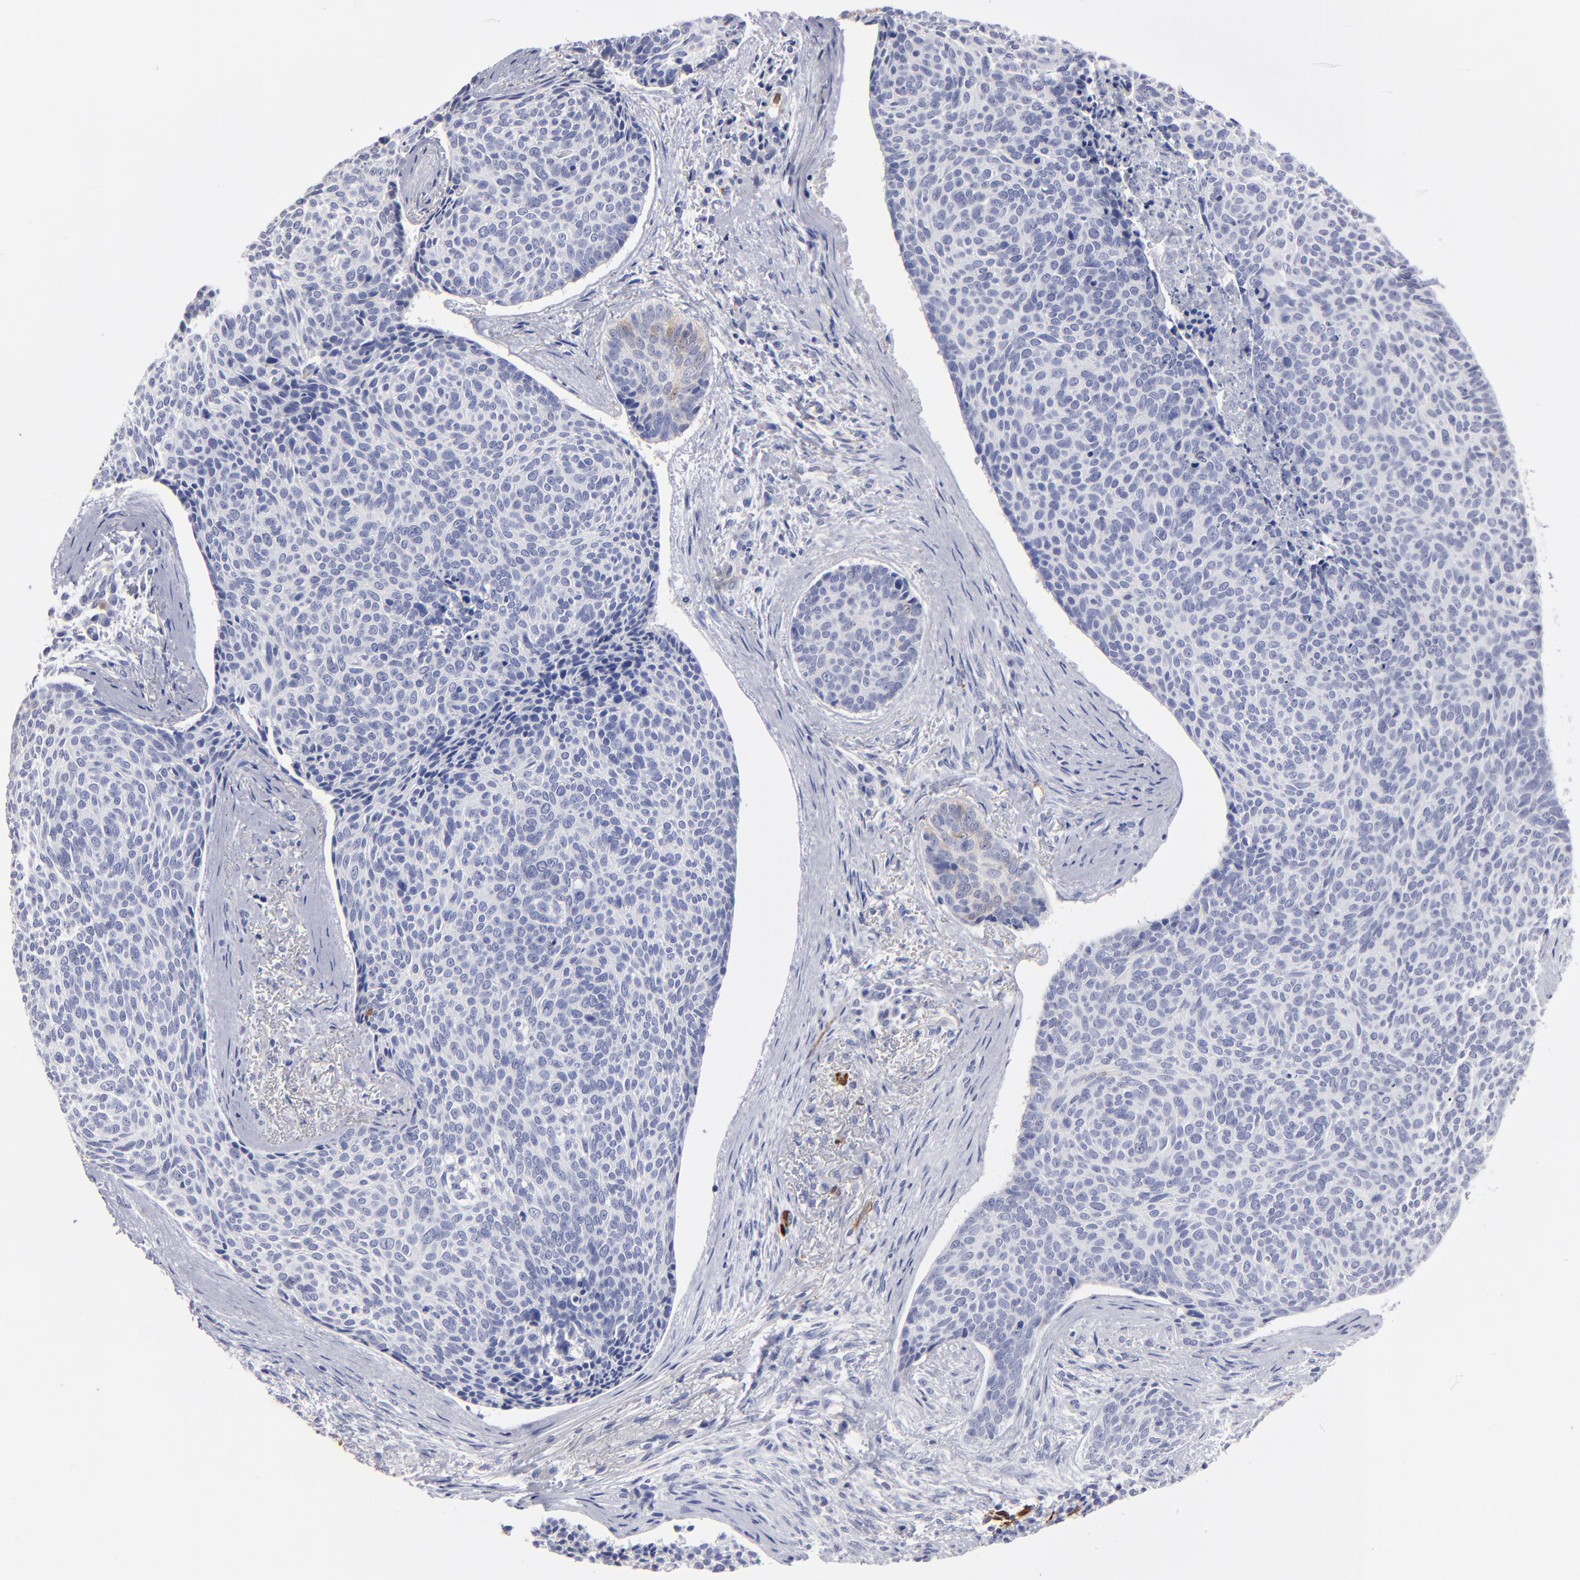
{"staining": {"intensity": "negative", "quantity": "none", "location": "none"}, "tissue": "skin cancer", "cell_type": "Tumor cells", "image_type": "cancer", "snomed": [{"axis": "morphology", "description": "Normal tissue, NOS"}, {"axis": "morphology", "description": "Basal cell carcinoma"}, {"axis": "topography", "description": "Skin"}], "caption": "Micrograph shows no significant protein staining in tumor cells of skin cancer (basal cell carcinoma). Nuclei are stained in blue.", "gene": "FABP4", "patient": {"sex": "female", "age": 57}}